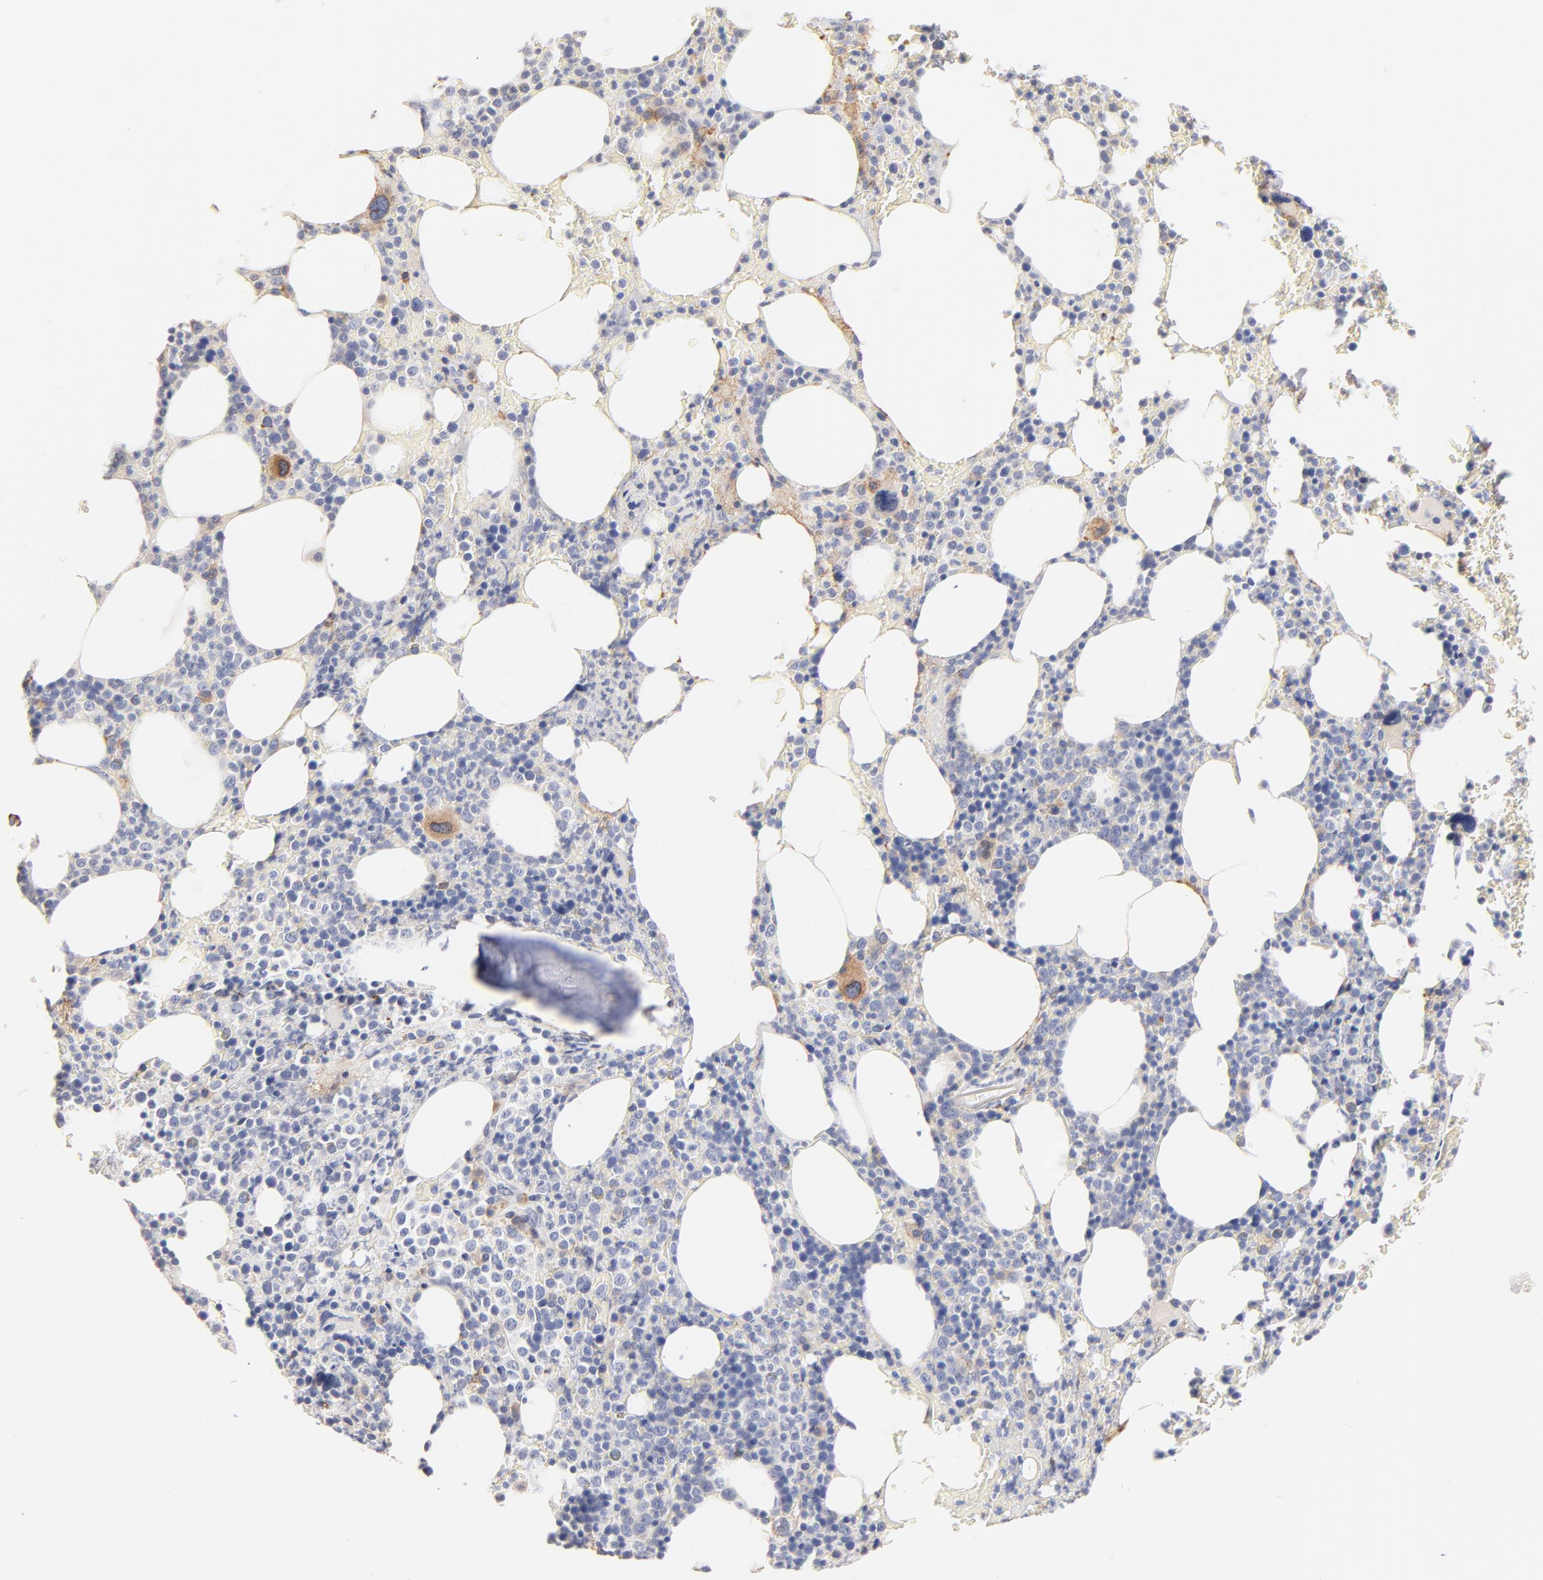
{"staining": {"intensity": "weak", "quantity": "<25%", "location": "cytoplasmic/membranous"}, "tissue": "bone marrow", "cell_type": "Hematopoietic cells", "image_type": "normal", "snomed": [{"axis": "morphology", "description": "Normal tissue, NOS"}, {"axis": "topography", "description": "Bone marrow"}], "caption": "Immunohistochemical staining of unremarkable bone marrow exhibits no significant positivity in hematopoietic cells.", "gene": "ITGA8", "patient": {"sex": "female", "age": 66}}